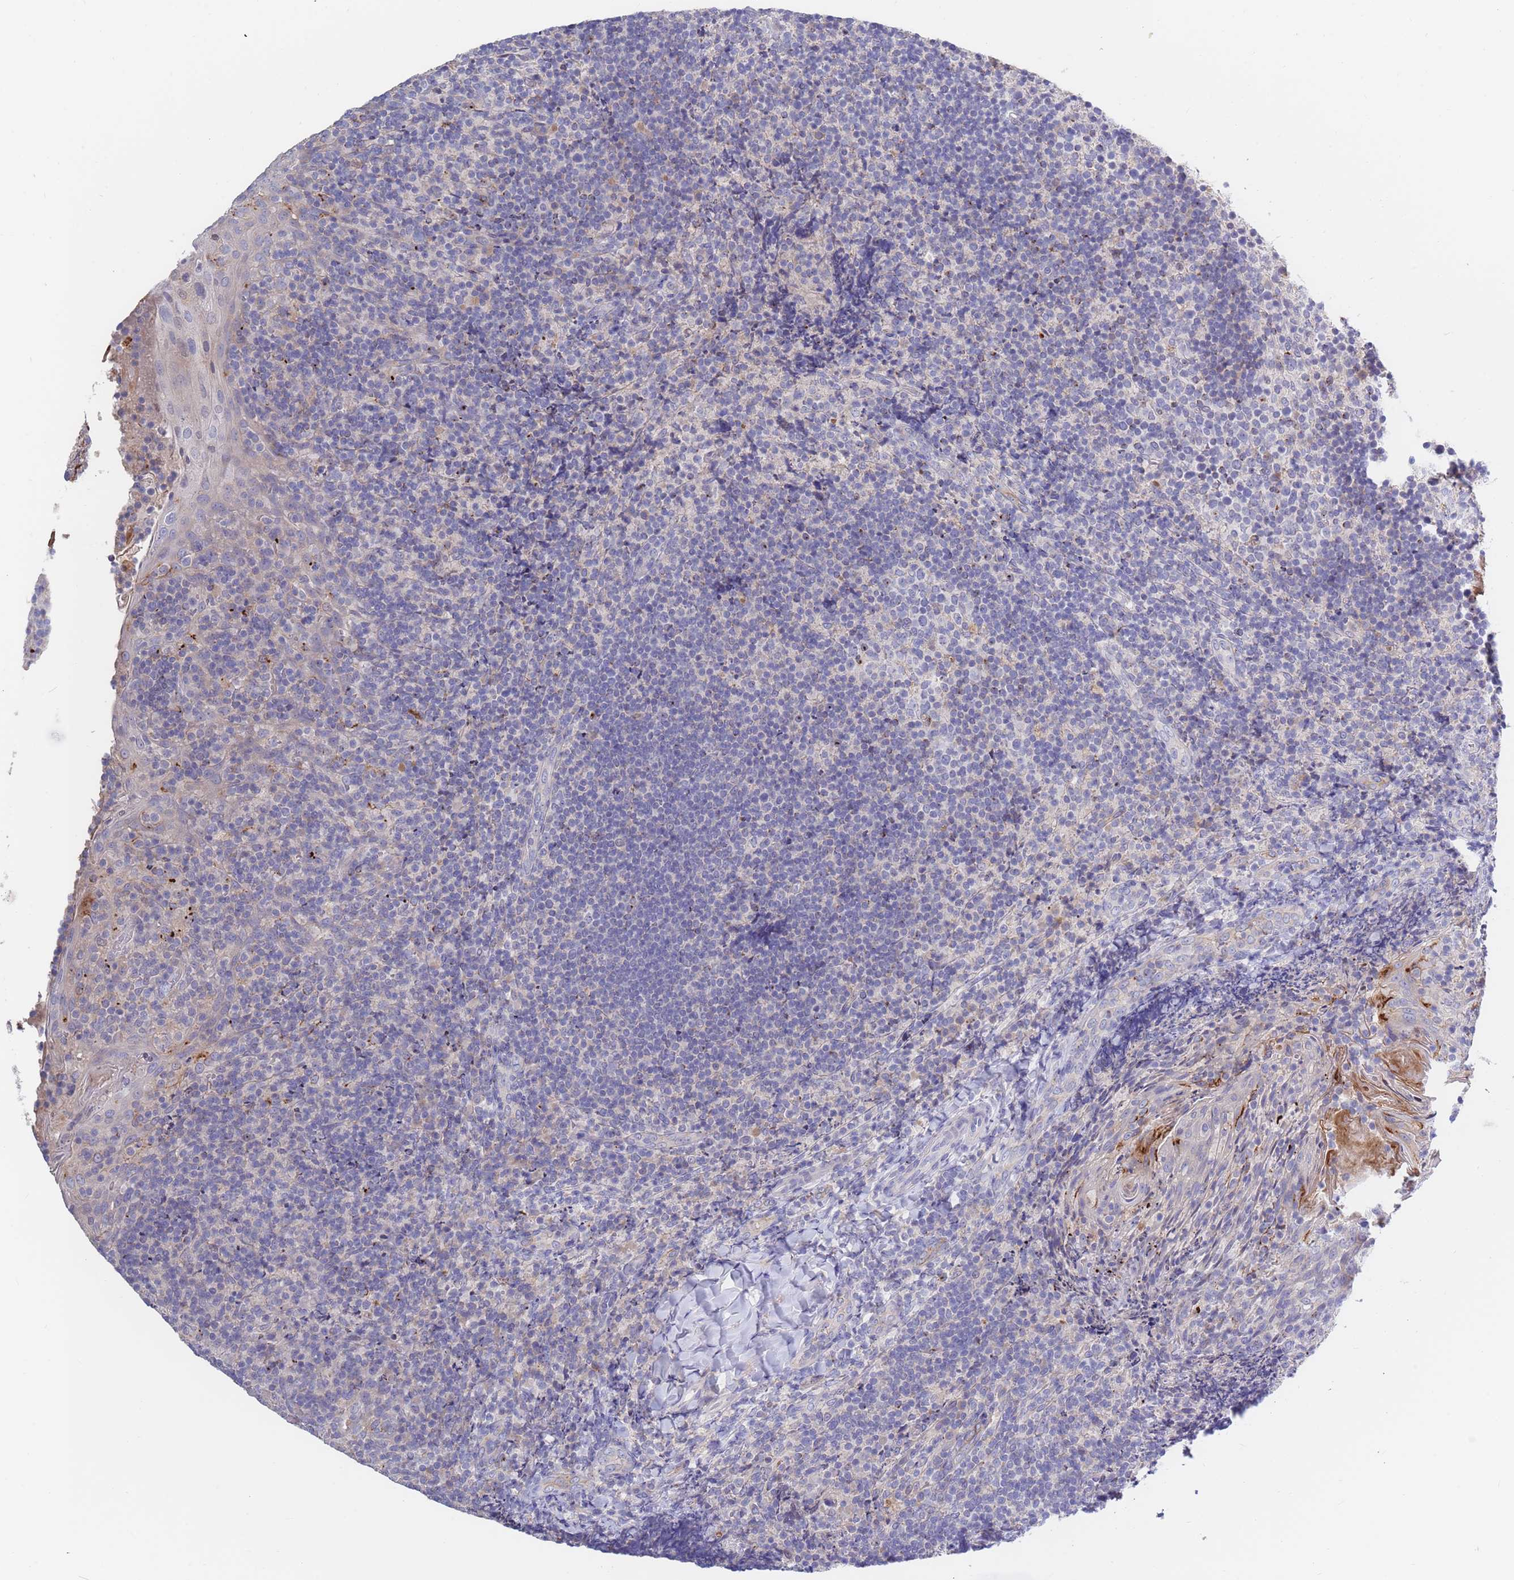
{"staining": {"intensity": "strong", "quantity": "<25%", "location": "cytoplasmic/membranous"}, "tissue": "tonsil", "cell_type": "Germinal center cells", "image_type": "normal", "snomed": [{"axis": "morphology", "description": "Normal tissue, NOS"}, {"axis": "topography", "description": "Tonsil"}], "caption": "Germinal center cells demonstrate medium levels of strong cytoplasmic/membranous expression in about <25% of cells in unremarkable human tonsil. Immunohistochemistry (ihc) stains the protein in brown and the nuclei are stained blue.", "gene": "BORCS5", "patient": {"sex": "female", "age": 10}}